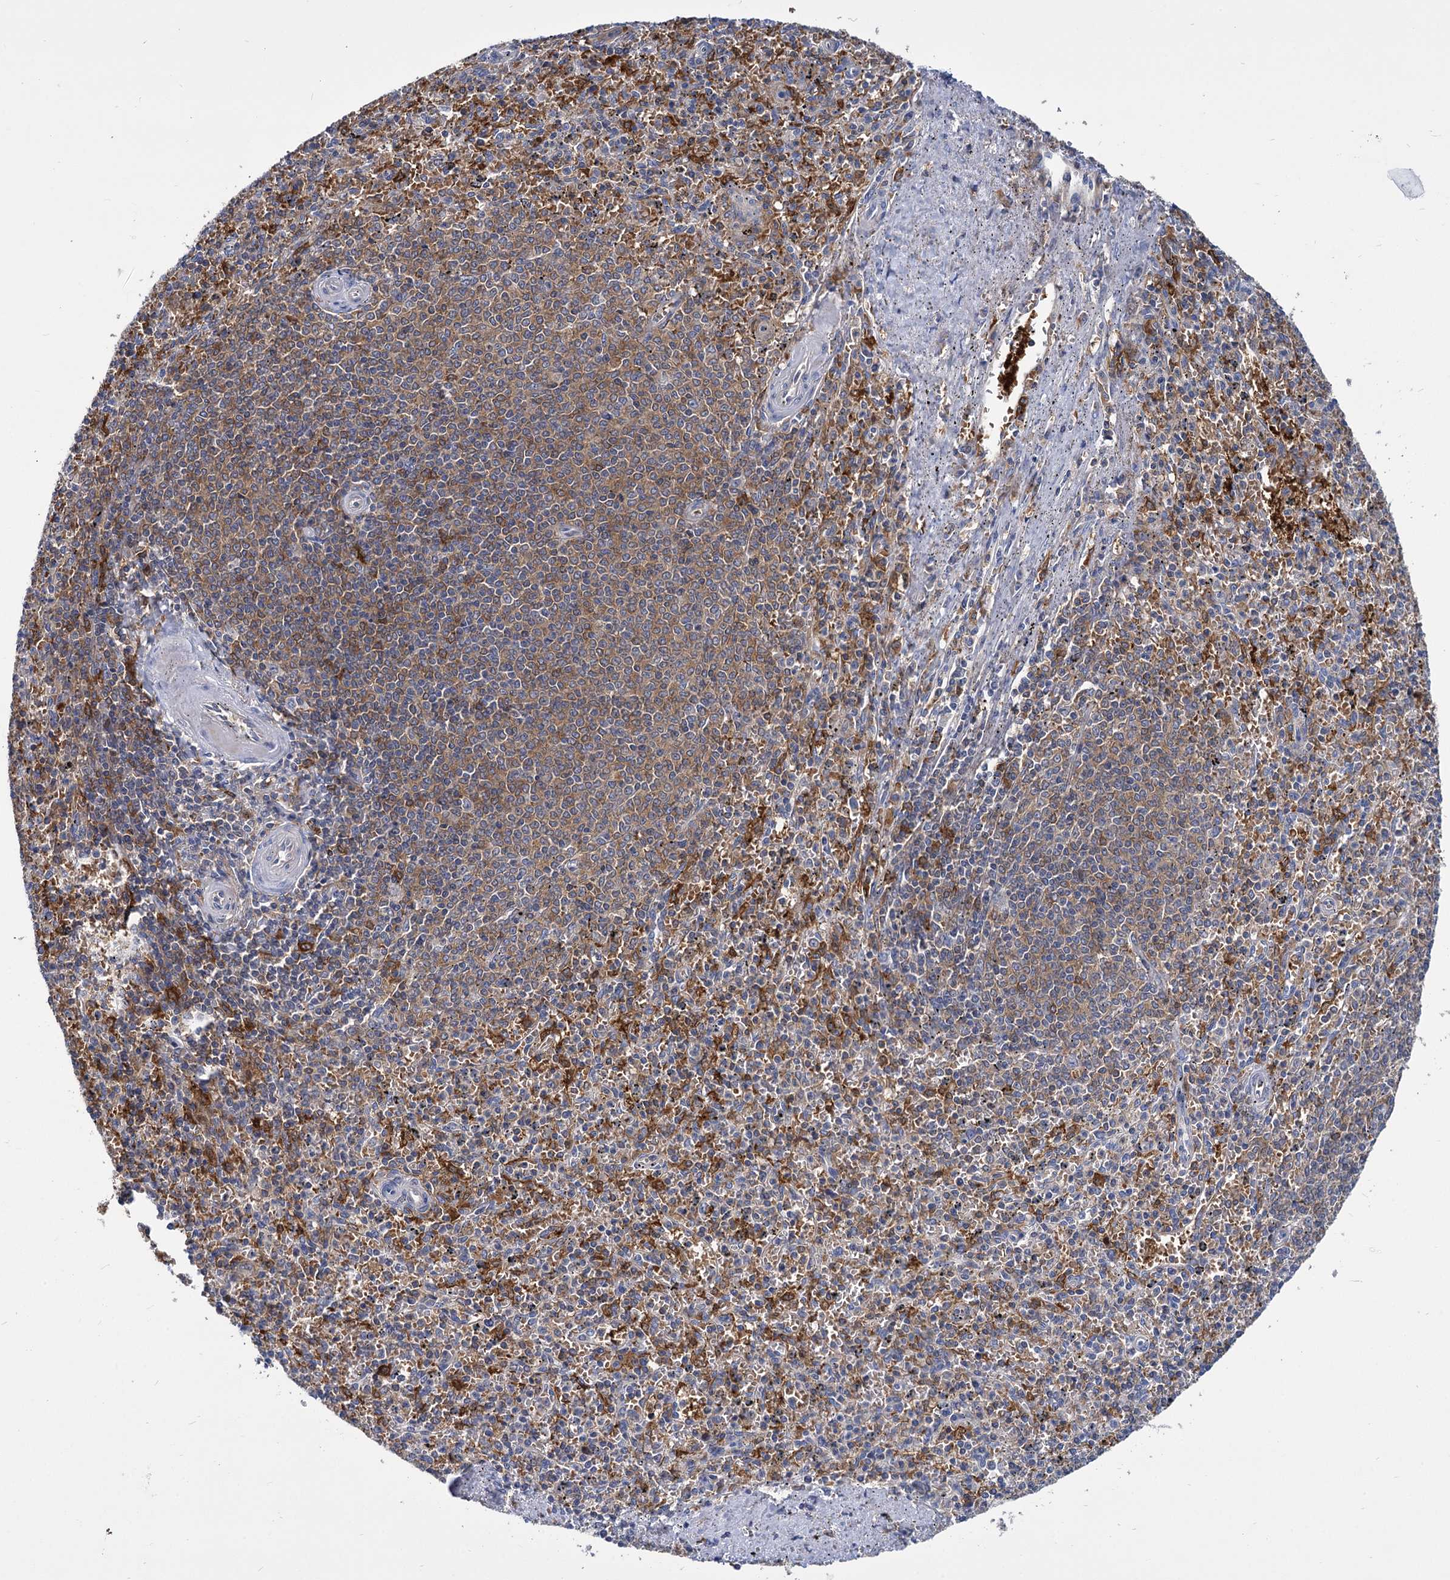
{"staining": {"intensity": "moderate", "quantity": "<25%", "location": "cytoplasmic/membranous"}, "tissue": "spleen", "cell_type": "Cells in red pulp", "image_type": "normal", "snomed": [{"axis": "morphology", "description": "Normal tissue, NOS"}, {"axis": "topography", "description": "Spleen"}], "caption": "This is a histology image of immunohistochemistry staining of normal spleen, which shows moderate expression in the cytoplasmic/membranous of cells in red pulp.", "gene": "GCLC", "patient": {"sex": "male", "age": 72}}